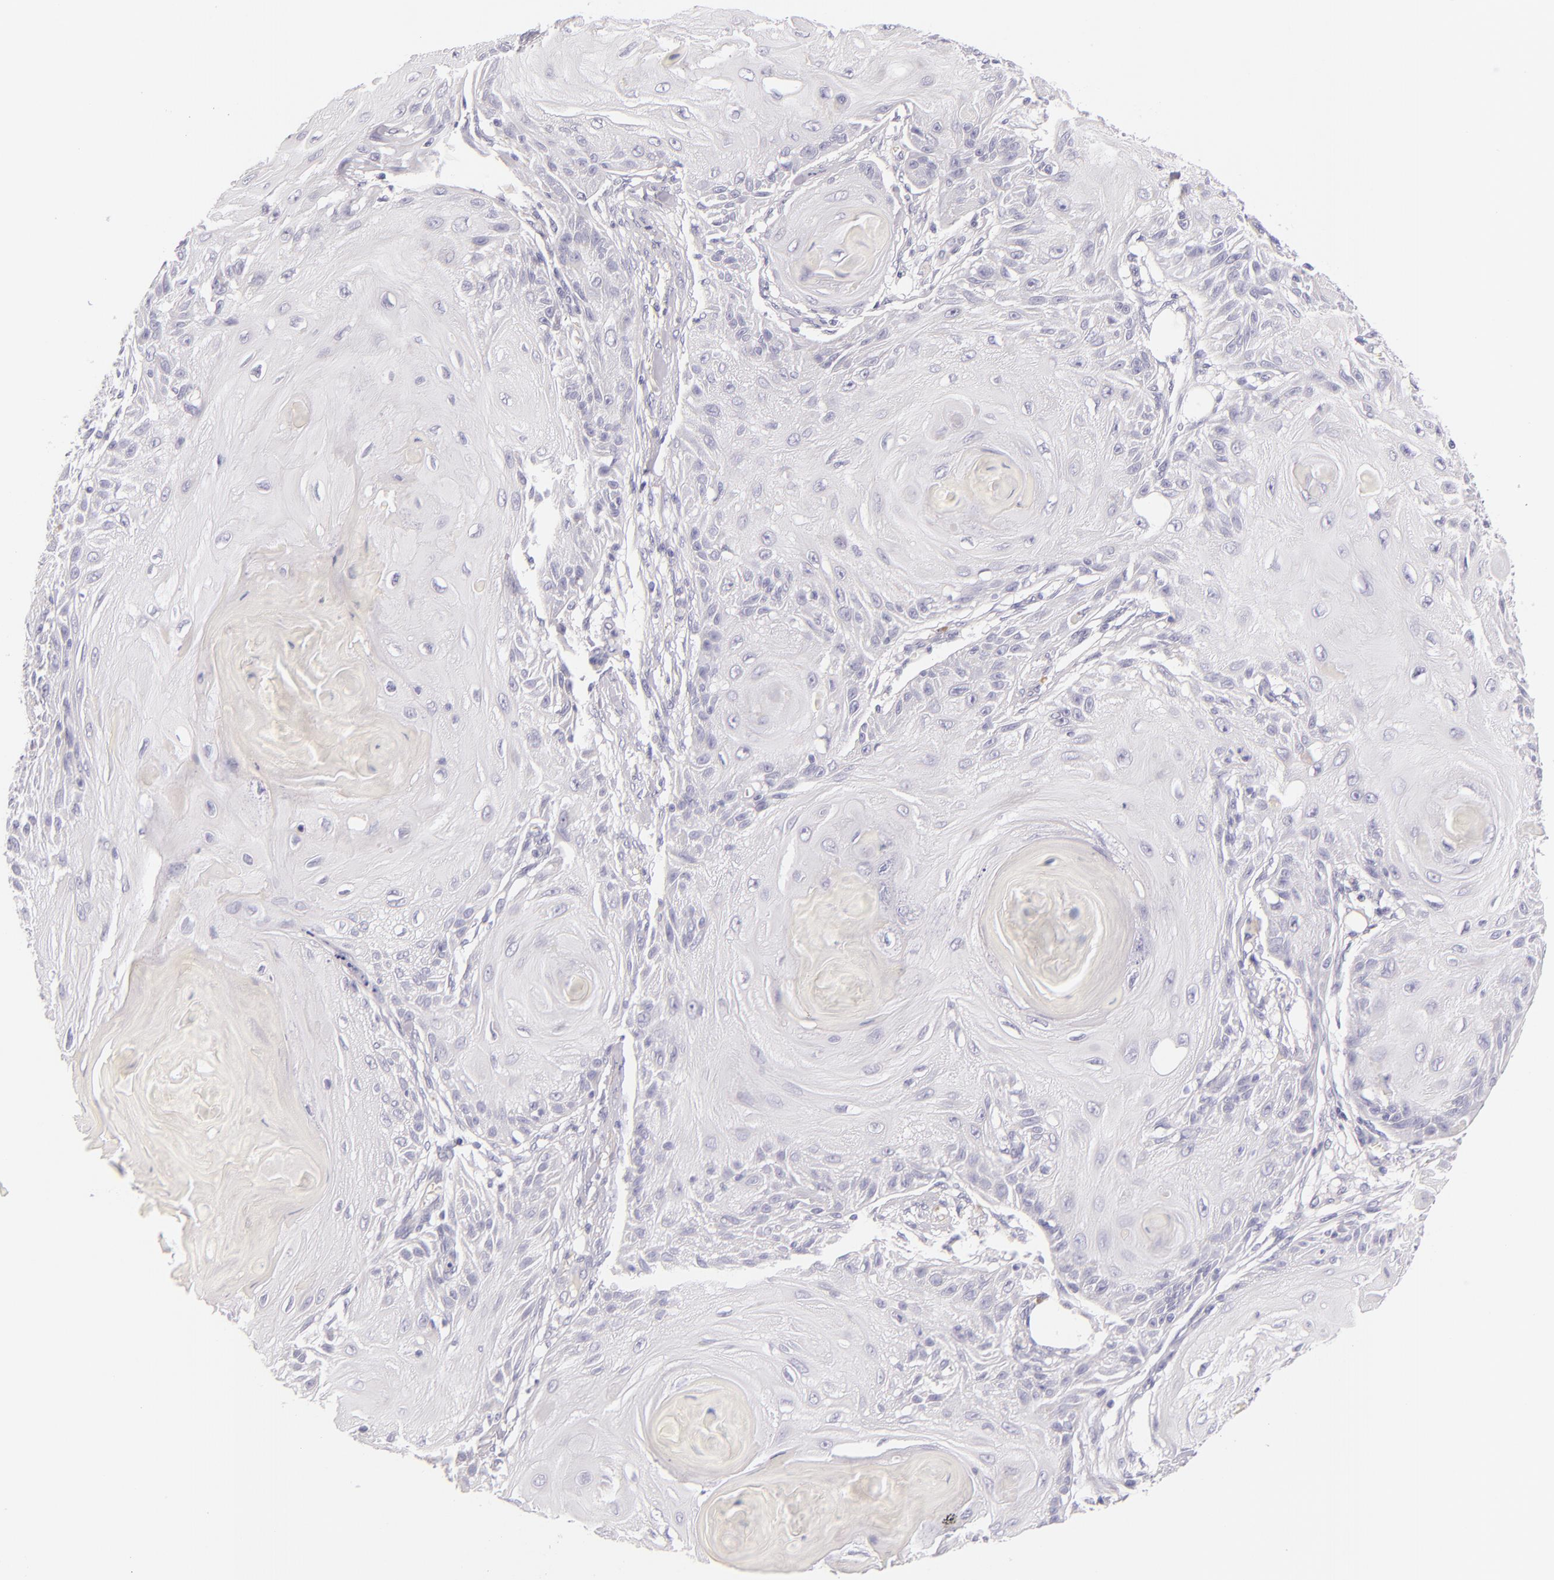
{"staining": {"intensity": "negative", "quantity": "none", "location": "none"}, "tissue": "skin cancer", "cell_type": "Tumor cells", "image_type": "cancer", "snomed": [{"axis": "morphology", "description": "Squamous cell carcinoma, NOS"}, {"axis": "topography", "description": "Skin"}], "caption": "Immunohistochemical staining of human skin cancer reveals no significant expression in tumor cells.", "gene": "INA", "patient": {"sex": "female", "age": 88}}